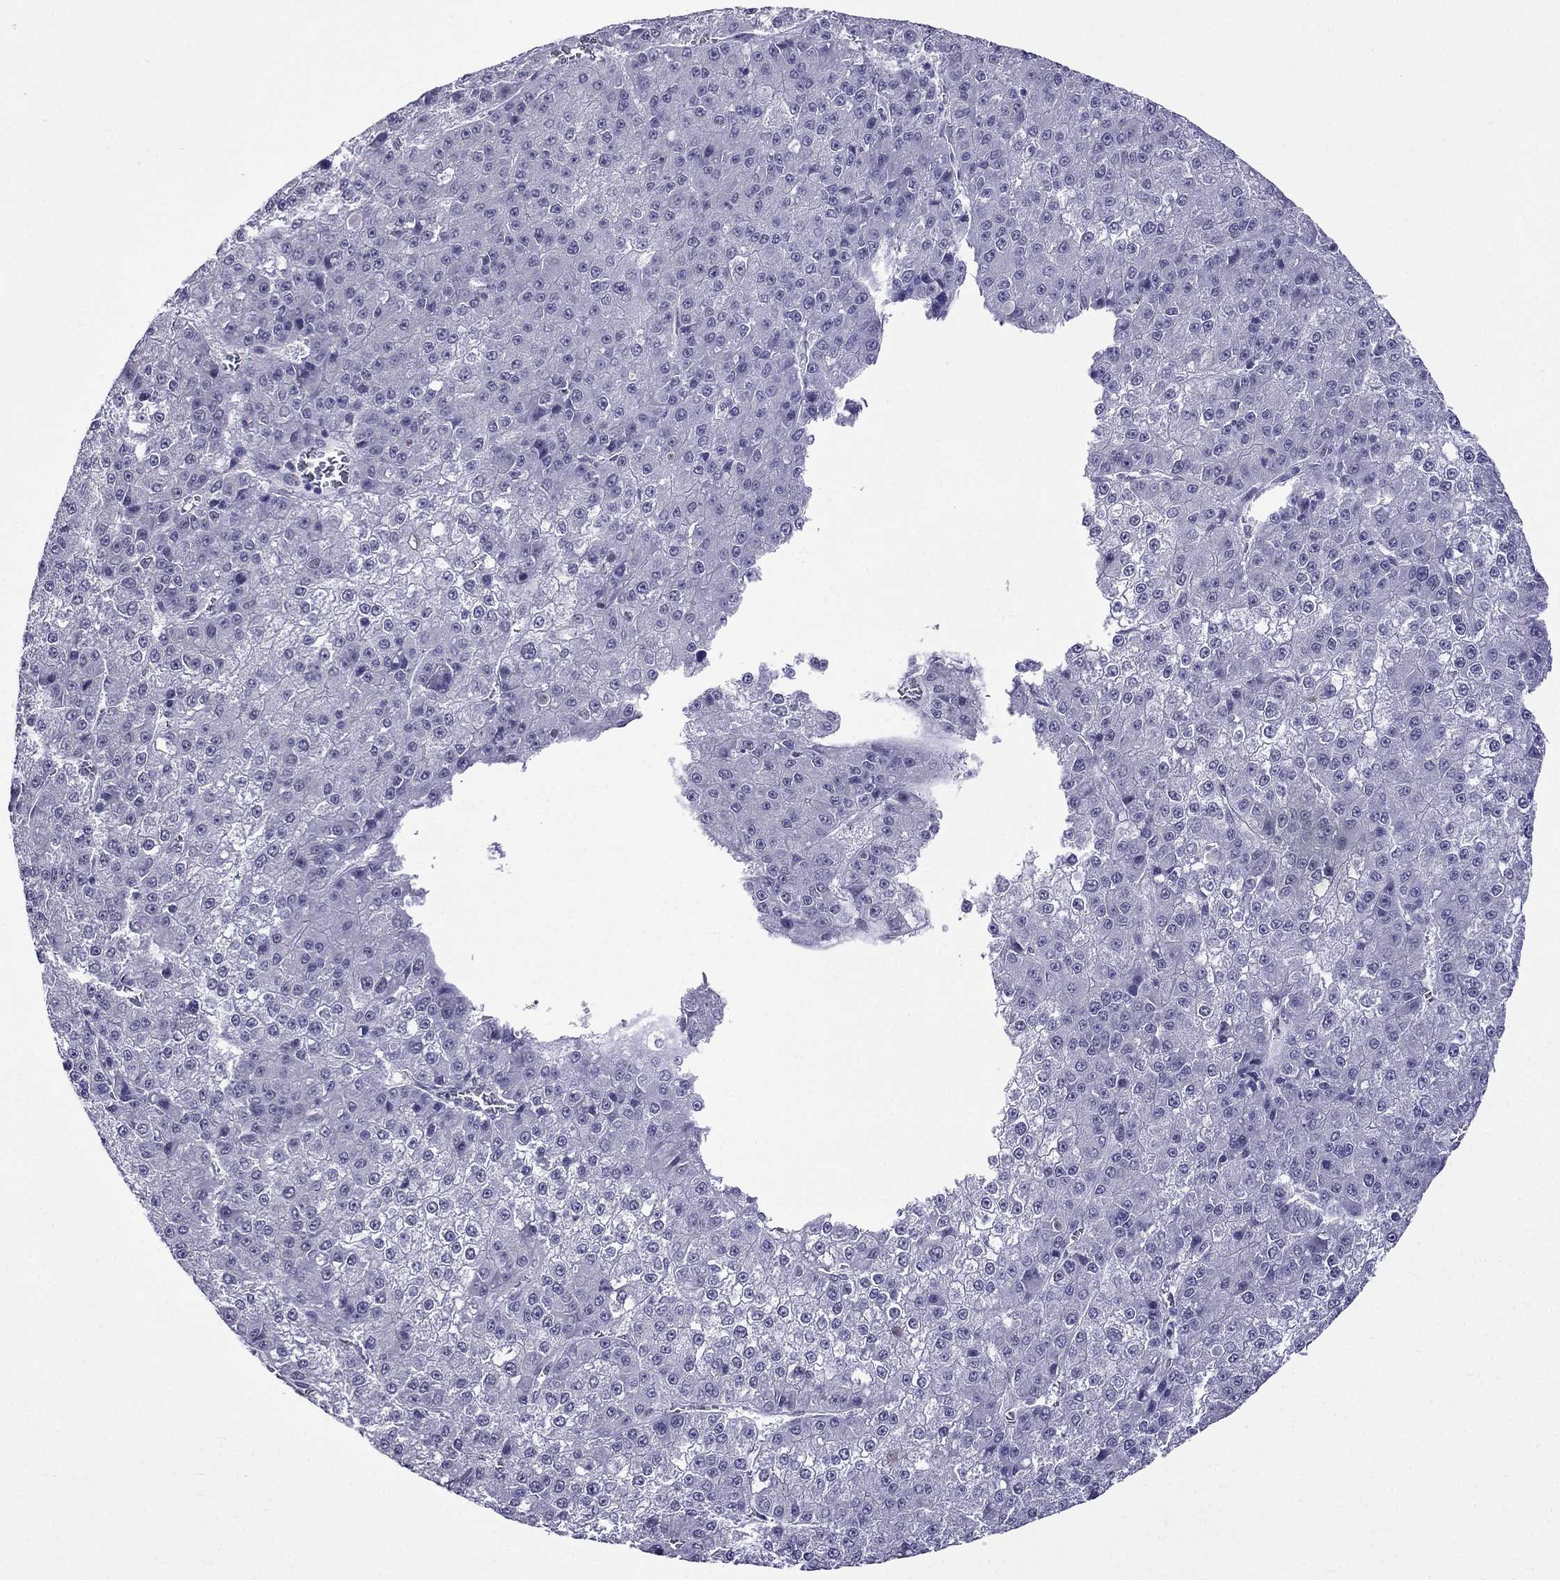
{"staining": {"intensity": "negative", "quantity": "none", "location": "none"}, "tissue": "liver cancer", "cell_type": "Tumor cells", "image_type": "cancer", "snomed": [{"axis": "morphology", "description": "Carcinoma, Hepatocellular, NOS"}, {"axis": "topography", "description": "Liver"}], "caption": "High magnification brightfield microscopy of liver hepatocellular carcinoma stained with DAB (3,3'-diaminobenzidine) (brown) and counterstained with hematoxylin (blue): tumor cells show no significant staining.", "gene": "MGP", "patient": {"sex": "female", "age": 73}}